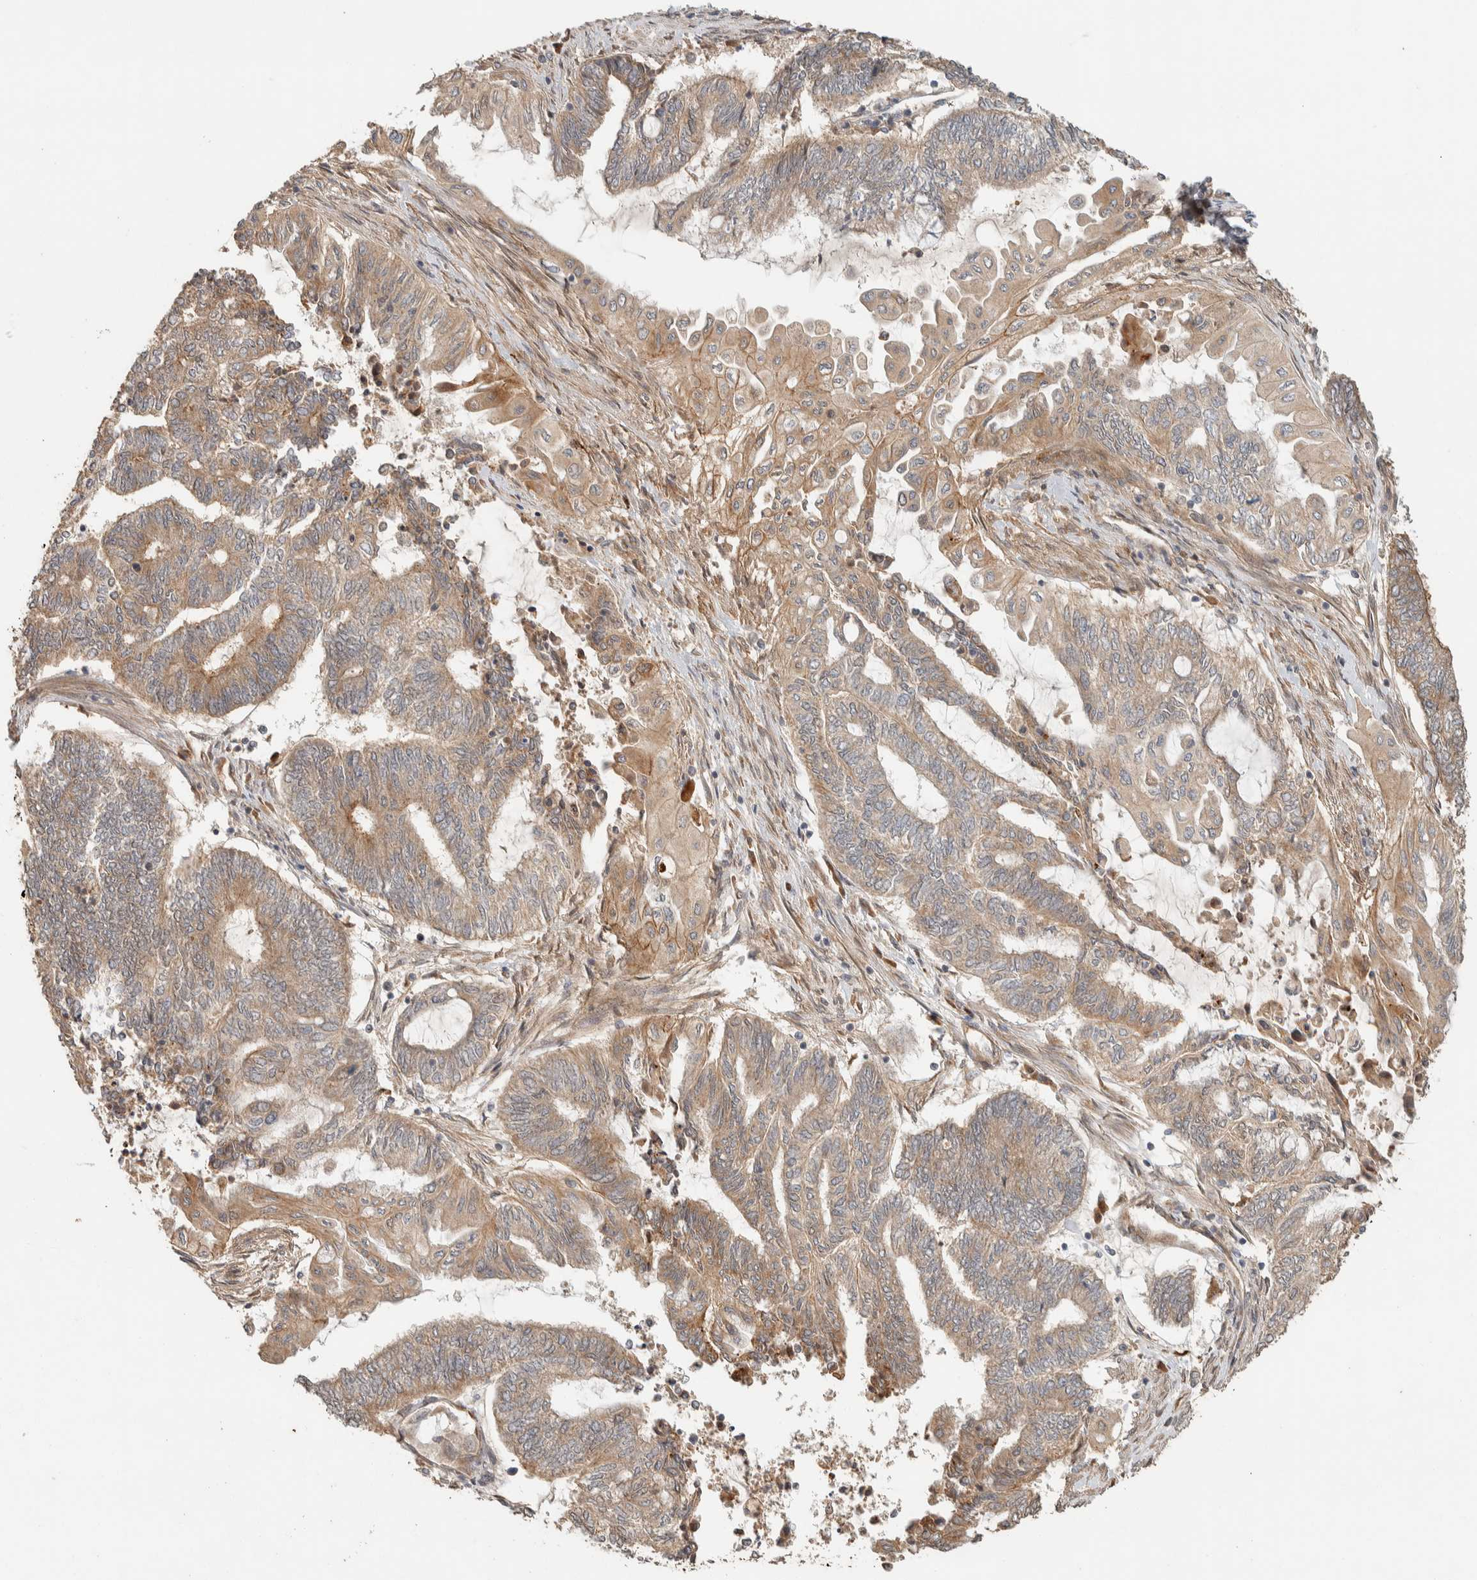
{"staining": {"intensity": "moderate", "quantity": ">75%", "location": "cytoplasmic/membranous"}, "tissue": "endometrial cancer", "cell_type": "Tumor cells", "image_type": "cancer", "snomed": [{"axis": "morphology", "description": "Adenocarcinoma, NOS"}, {"axis": "topography", "description": "Uterus"}, {"axis": "topography", "description": "Endometrium"}], "caption": "A high-resolution micrograph shows IHC staining of endometrial cancer, which reveals moderate cytoplasmic/membranous expression in approximately >75% of tumor cells.", "gene": "ZBTB2", "patient": {"sex": "female", "age": 70}}